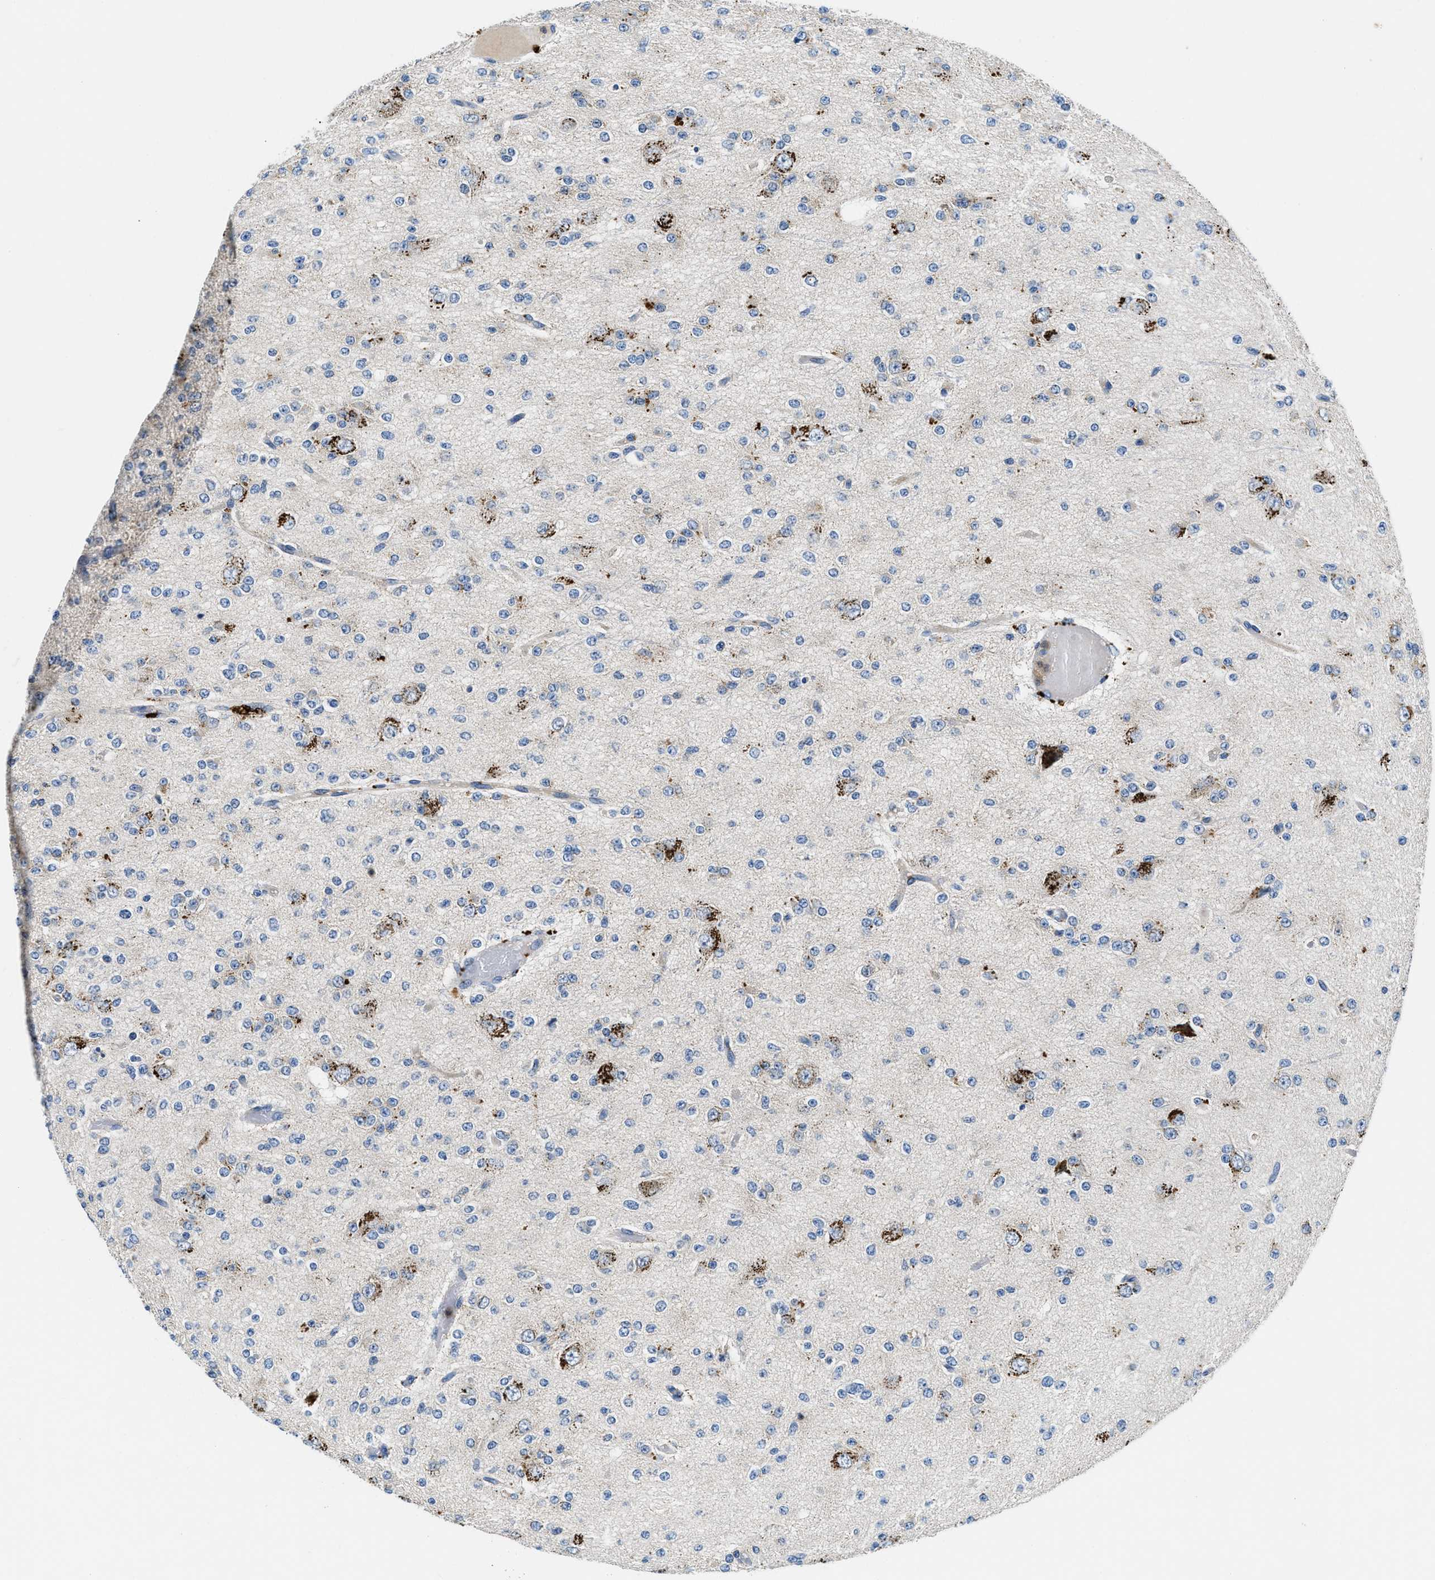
{"staining": {"intensity": "negative", "quantity": "none", "location": "none"}, "tissue": "glioma", "cell_type": "Tumor cells", "image_type": "cancer", "snomed": [{"axis": "morphology", "description": "Glioma, malignant, Low grade"}, {"axis": "topography", "description": "Brain"}], "caption": "Image shows no protein positivity in tumor cells of glioma tissue.", "gene": "ADGRE3", "patient": {"sex": "male", "age": 38}}